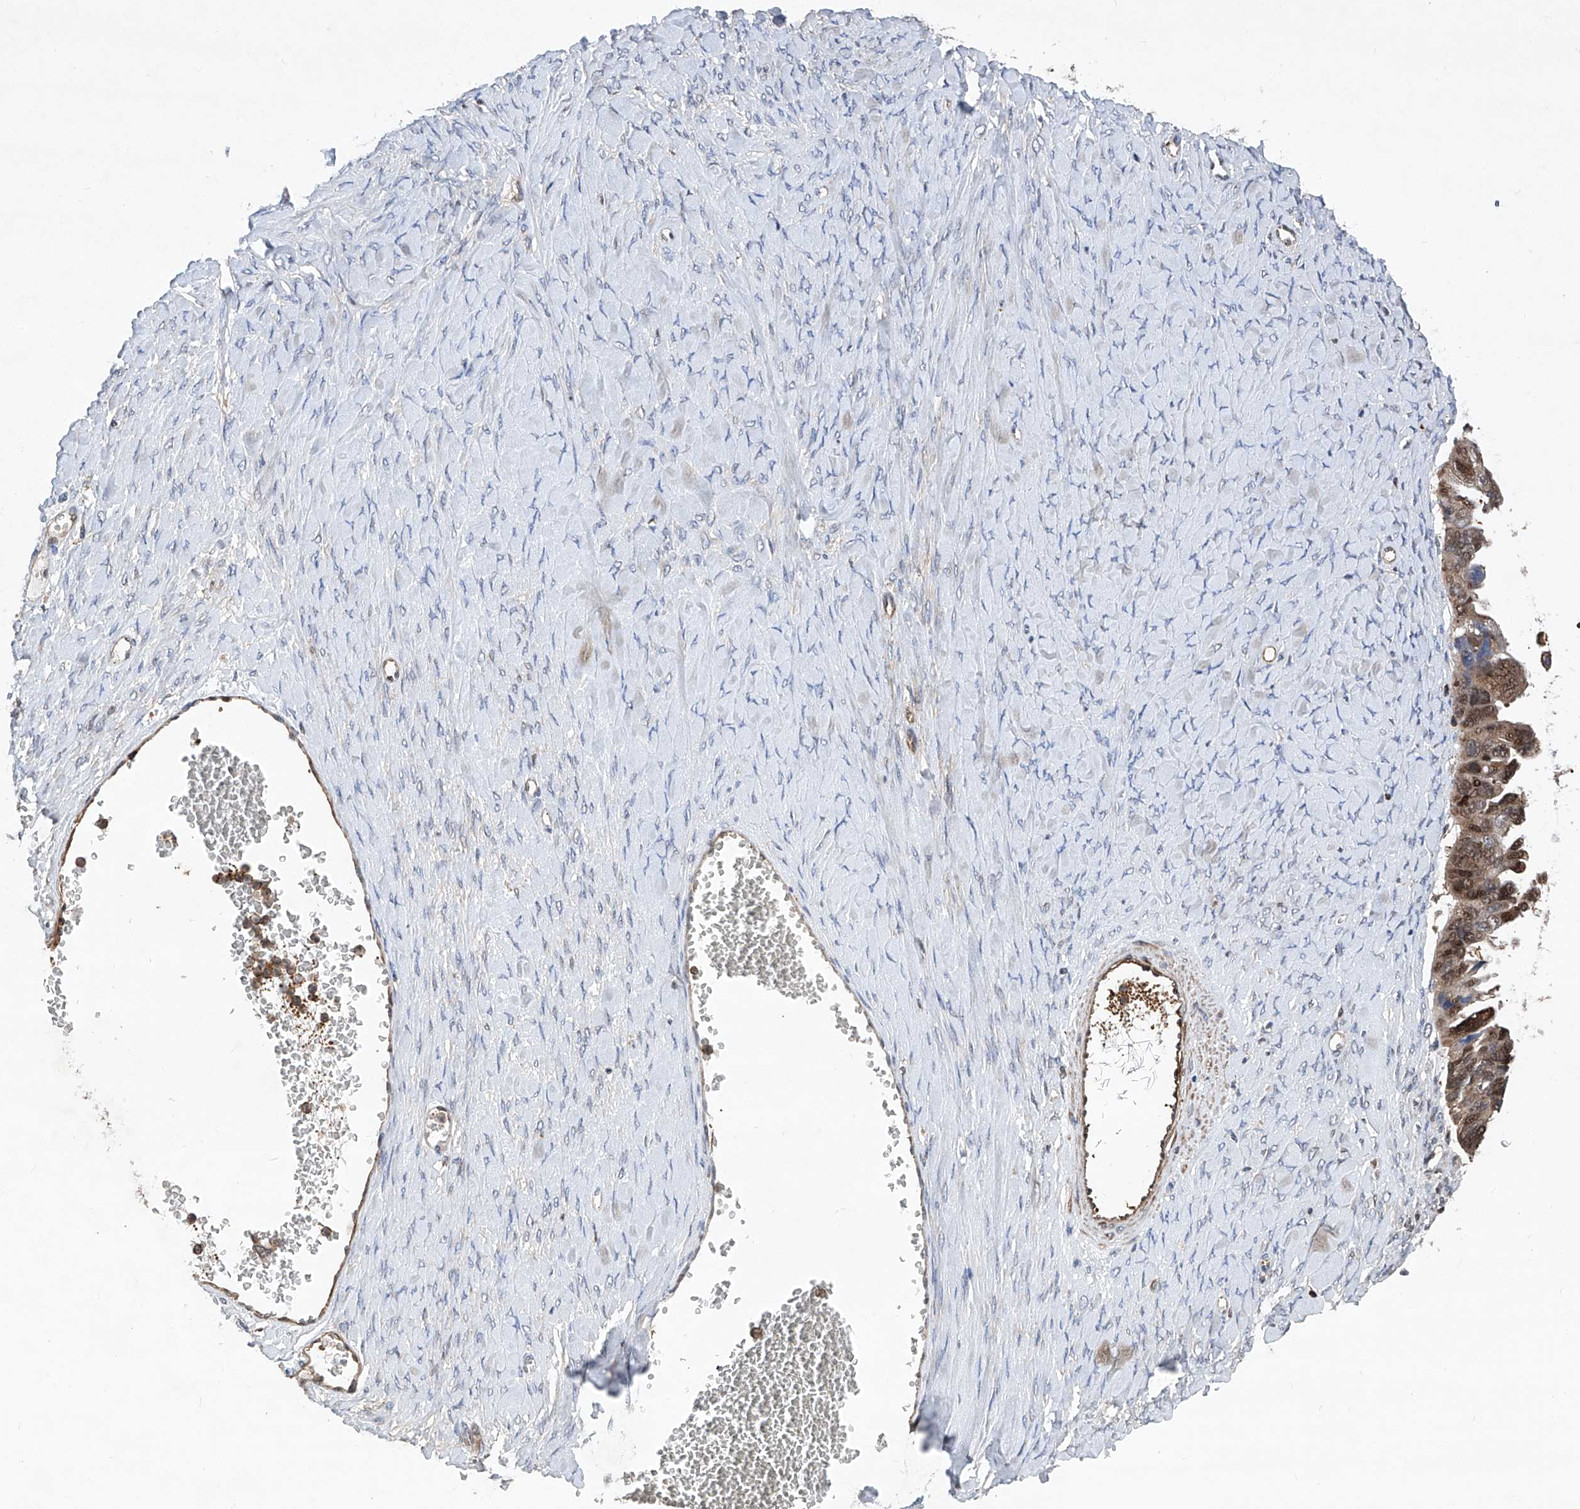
{"staining": {"intensity": "moderate", "quantity": ">75%", "location": "cytoplasmic/membranous,nuclear"}, "tissue": "ovarian cancer", "cell_type": "Tumor cells", "image_type": "cancer", "snomed": [{"axis": "morphology", "description": "Cystadenocarcinoma, serous, NOS"}, {"axis": "topography", "description": "Ovary"}], "caption": "Serous cystadenocarcinoma (ovarian) stained with a protein marker exhibits moderate staining in tumor cells.", "gene": "NT5C3A", "patient": {"sex": "female", "age": 79}}